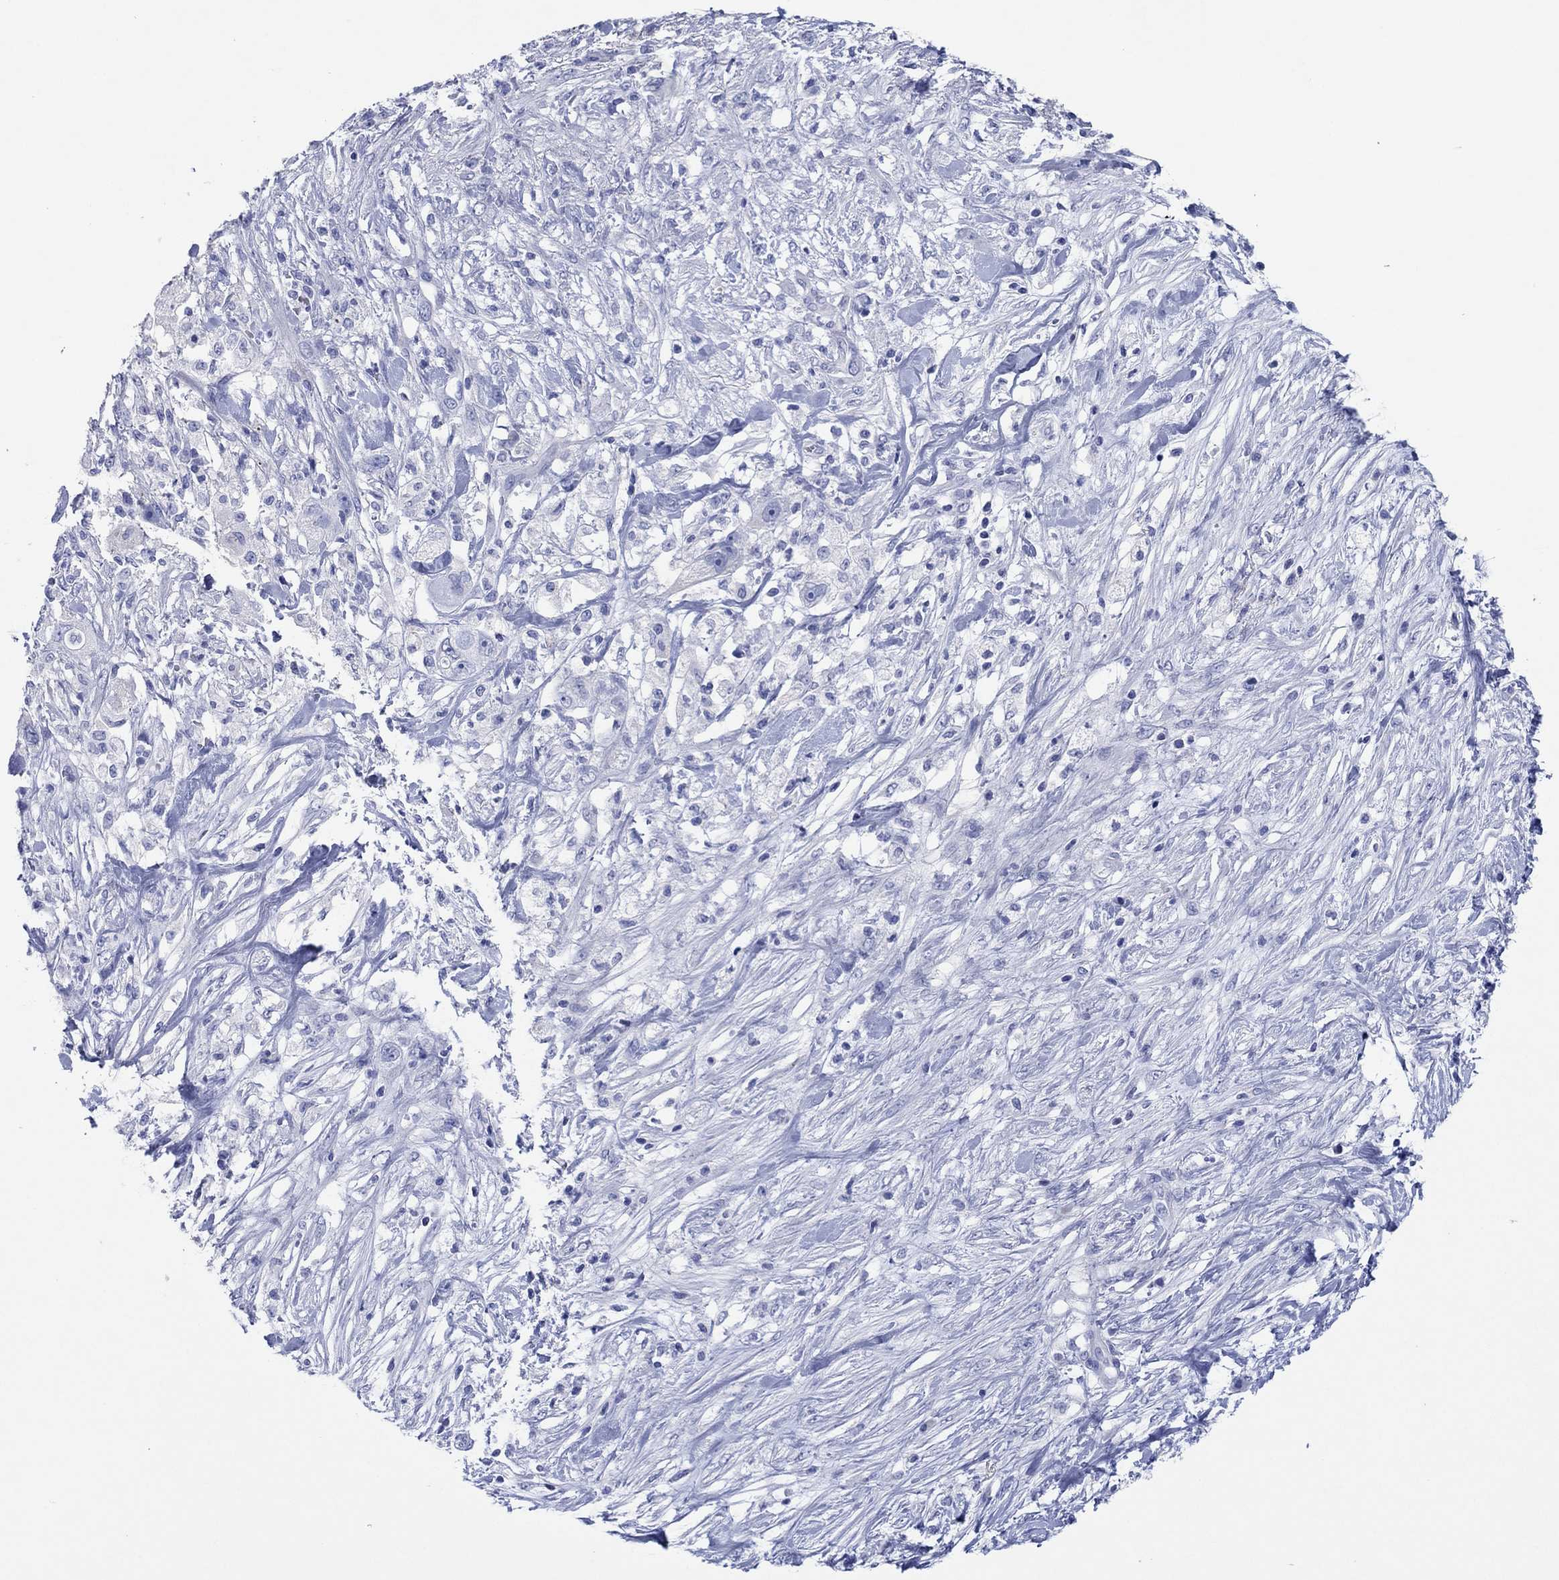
{"staining": {"intensity": "negative", "quantity": "none", "location": "none"}, "tissue": "pancreatic cancer", "cell_type": "Tumor cells", "image_type": "cancer", "snomed": [{"axis": "morphology", "description": "Adenocarcinoma, NOS"}, {"axis": "topography", "description": "Pancreas"}], "caption": "IHC image of neoplastic tissue: human pancreatic cancer (adenocarcinoma) stained with DAB (3,3'-diaminobenzidine) shows no significant protein staining in tumor cells.", "gene": "HCRT", "patient": {"sex": "female", "age": 72}}